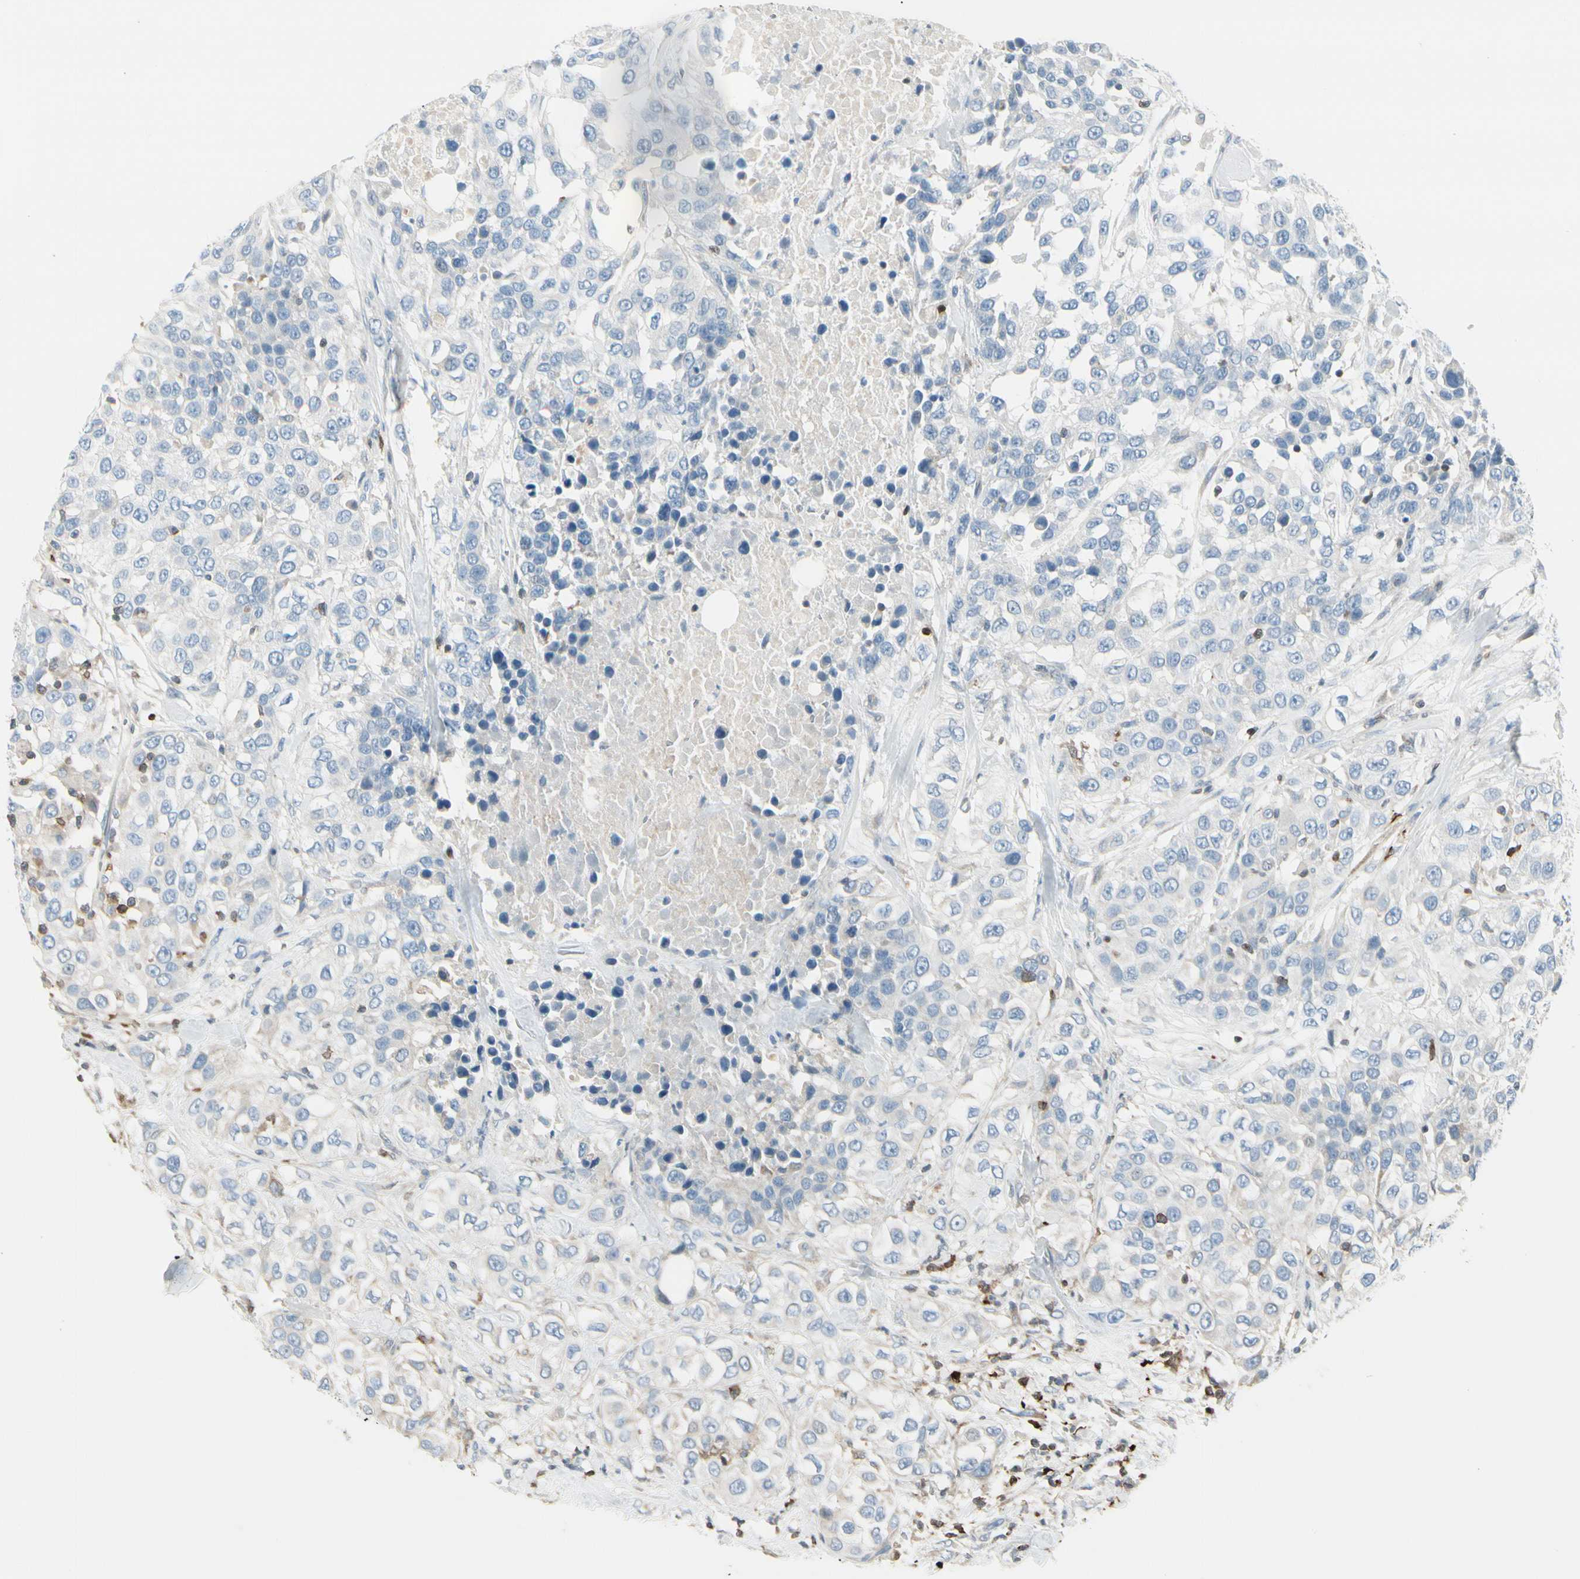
{"staining": {"intensity": "negative", "quantity": "none", "location": "none"}, "tissue": "urothelial cancer", "cell_type": "Tumor cells", "image_type": "cancer", "snomed": [{"axis": "morphology", "description": "Urothelial carcinoma, High grade"}, {"axis": "topography", "description": "Urinary bladder"}], "caption": "Urothelial cancer stained for a protein using immunohistochemistry (IHC) demonstrates no staining tumor cells.", "gene": "TRAF1", "patient": {"sex": "female", "age": 80}}